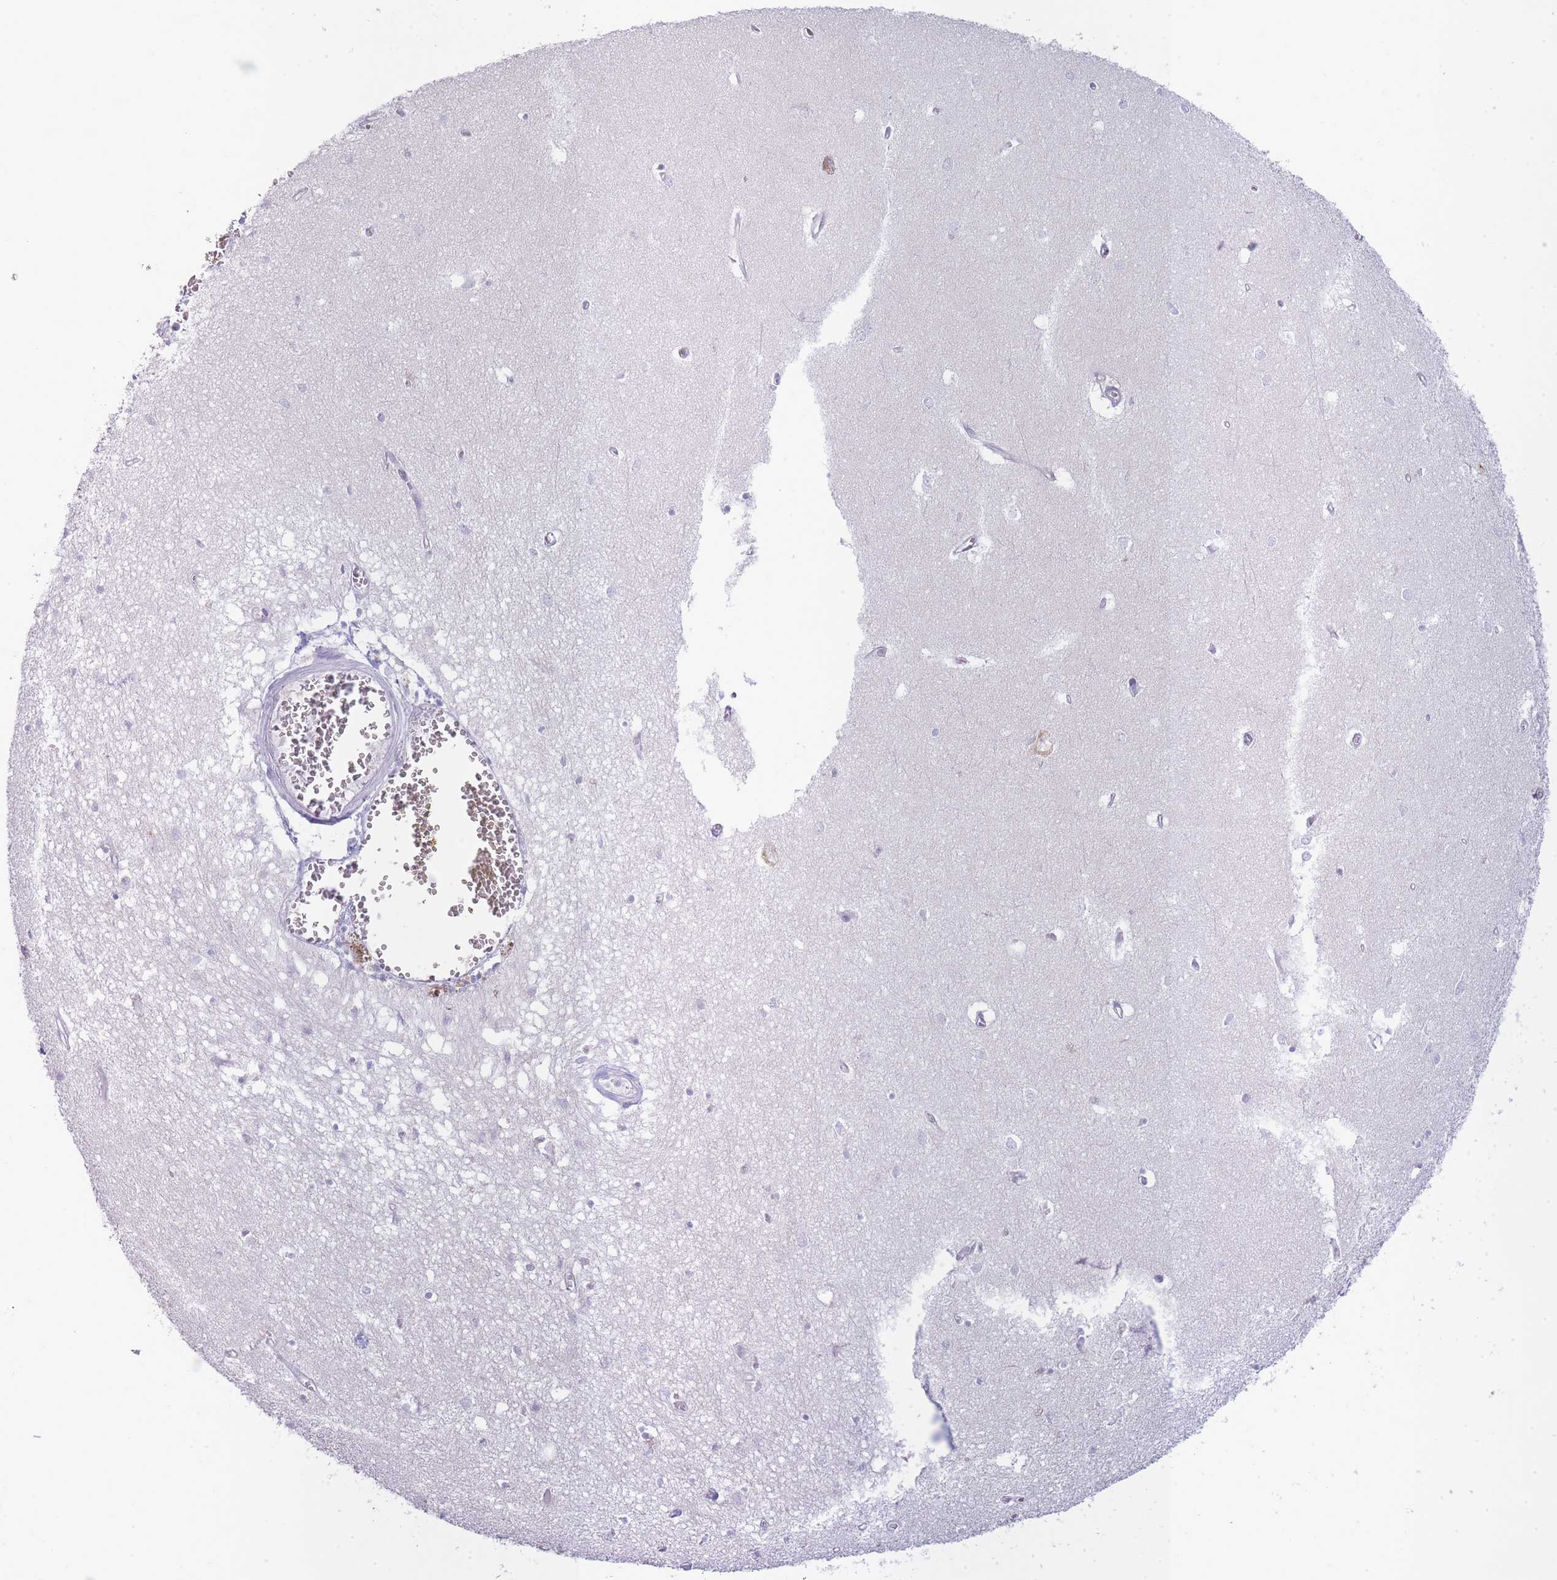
{"staining": {"intensity": "negative", "quantity": "none", "location": "none"}, "tissue": "hippocampus", "cell_type": "Glial cells", "image_type": "normal", "snomed": [{"axis": "morphology", "description": "Normal tissue, NOS"}, {"axis": "topography", "description": "Hippocampus"}], "caption": "IHC image of unremarkable hippocampus: human hippocampus stained with DAB exhibits no significant protein expression in glial cells.", "gene": "OR5L1", "patient": {"sex": "female", "age": 64}}